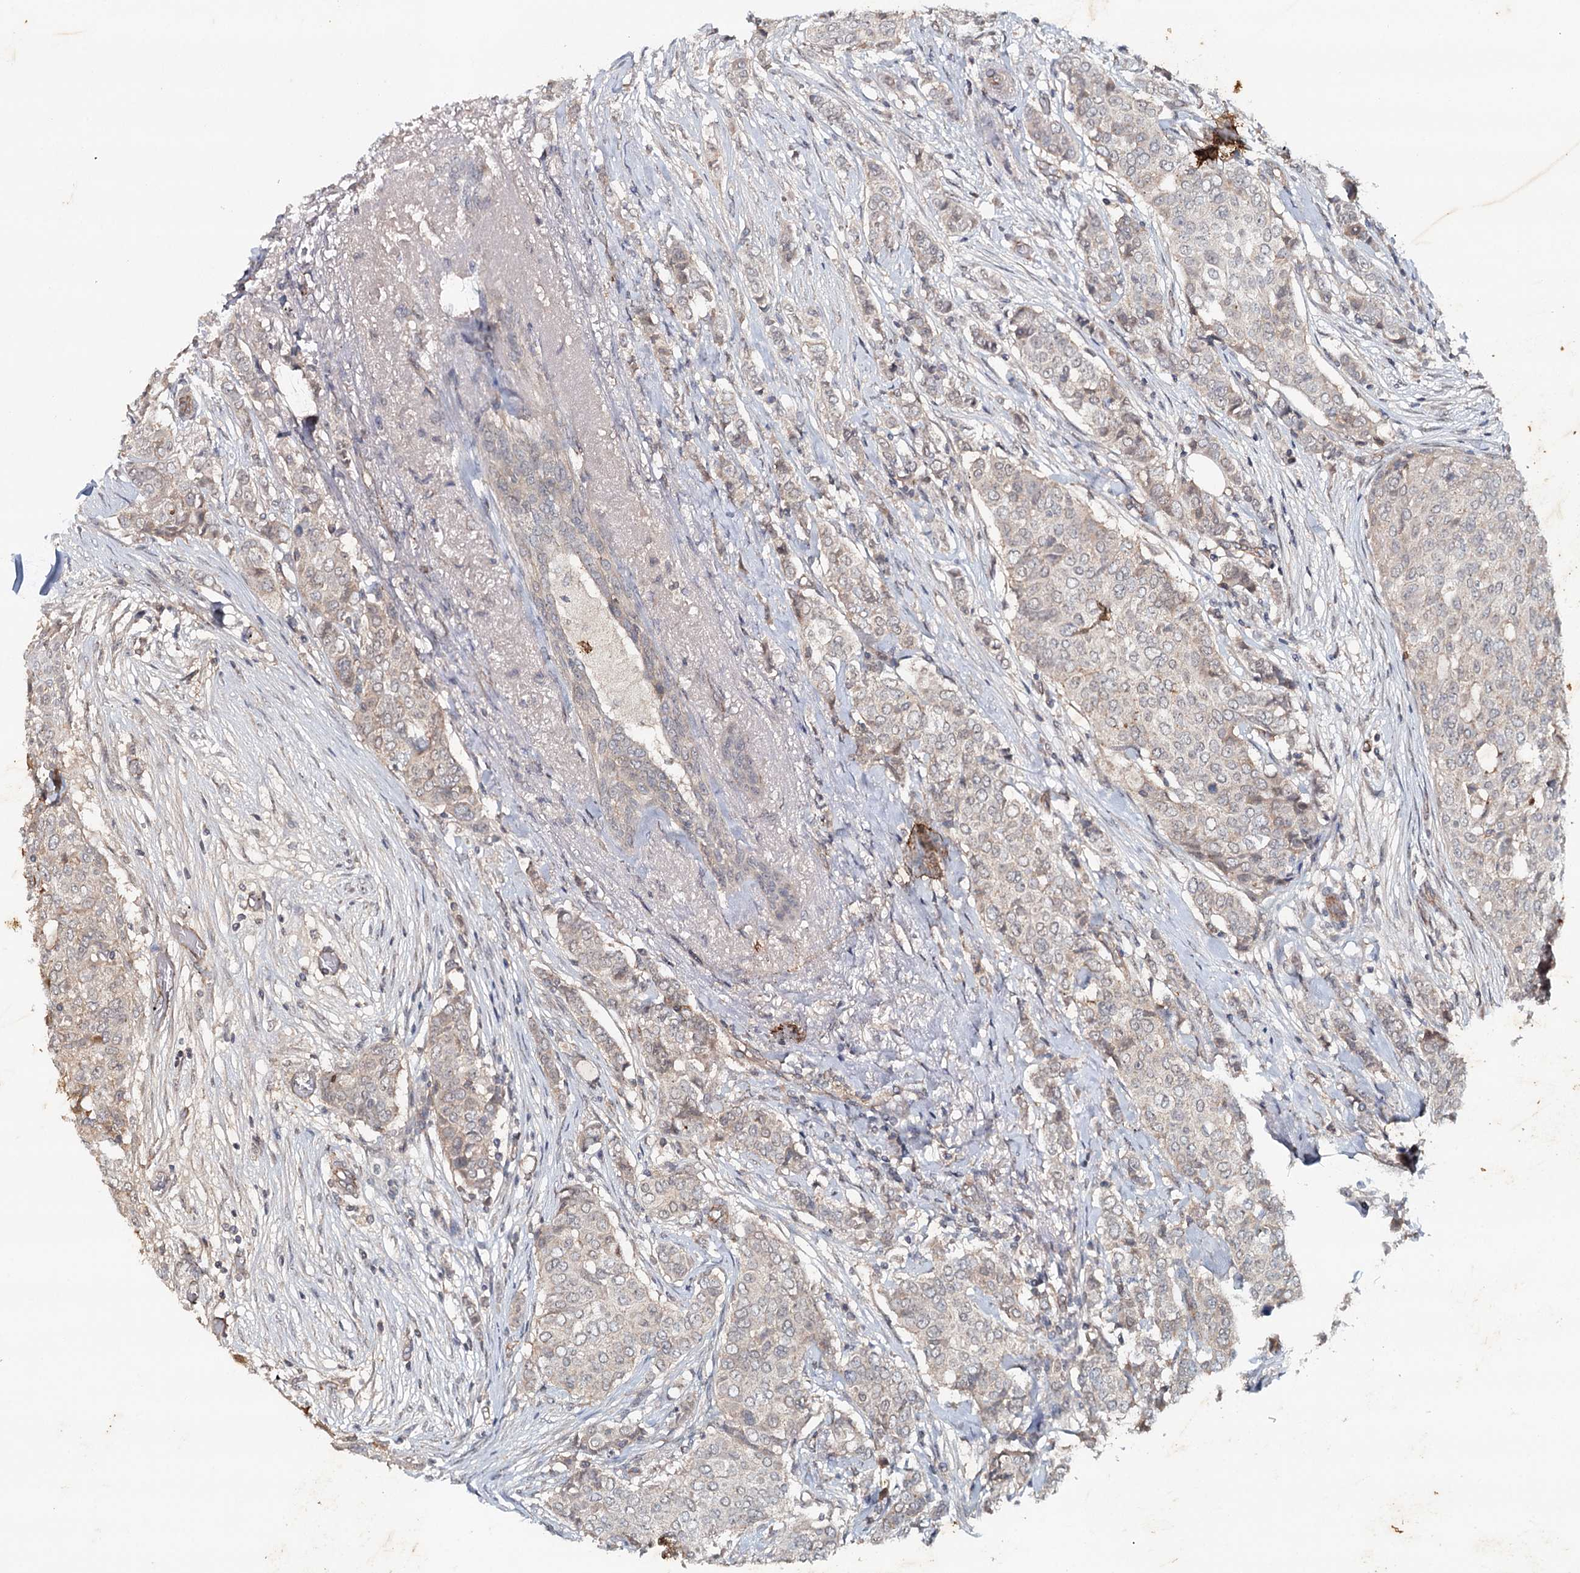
{"staining": {"intensity": "weak", "quantity": "<25%", "location": "cytoplasmic/membranous"}, "tissue": "breast cancer", "cell_type": "Tumor cells", "image_type": "cancer", "snomed": [{"axis": "morphology", "description": "Lobular carcinoma"}, {"axis": "topography", "description": "Breast"}], "caption": "IHC histopathology image of neoplastic tissue: lobular carcinoma (breast) stained with DAB (3,3'-diaminobenzidine) shows no significant protein positivity in tumor cells.", "gene": "SYNPO", "patient": {"sex": "female", "age": 51}}